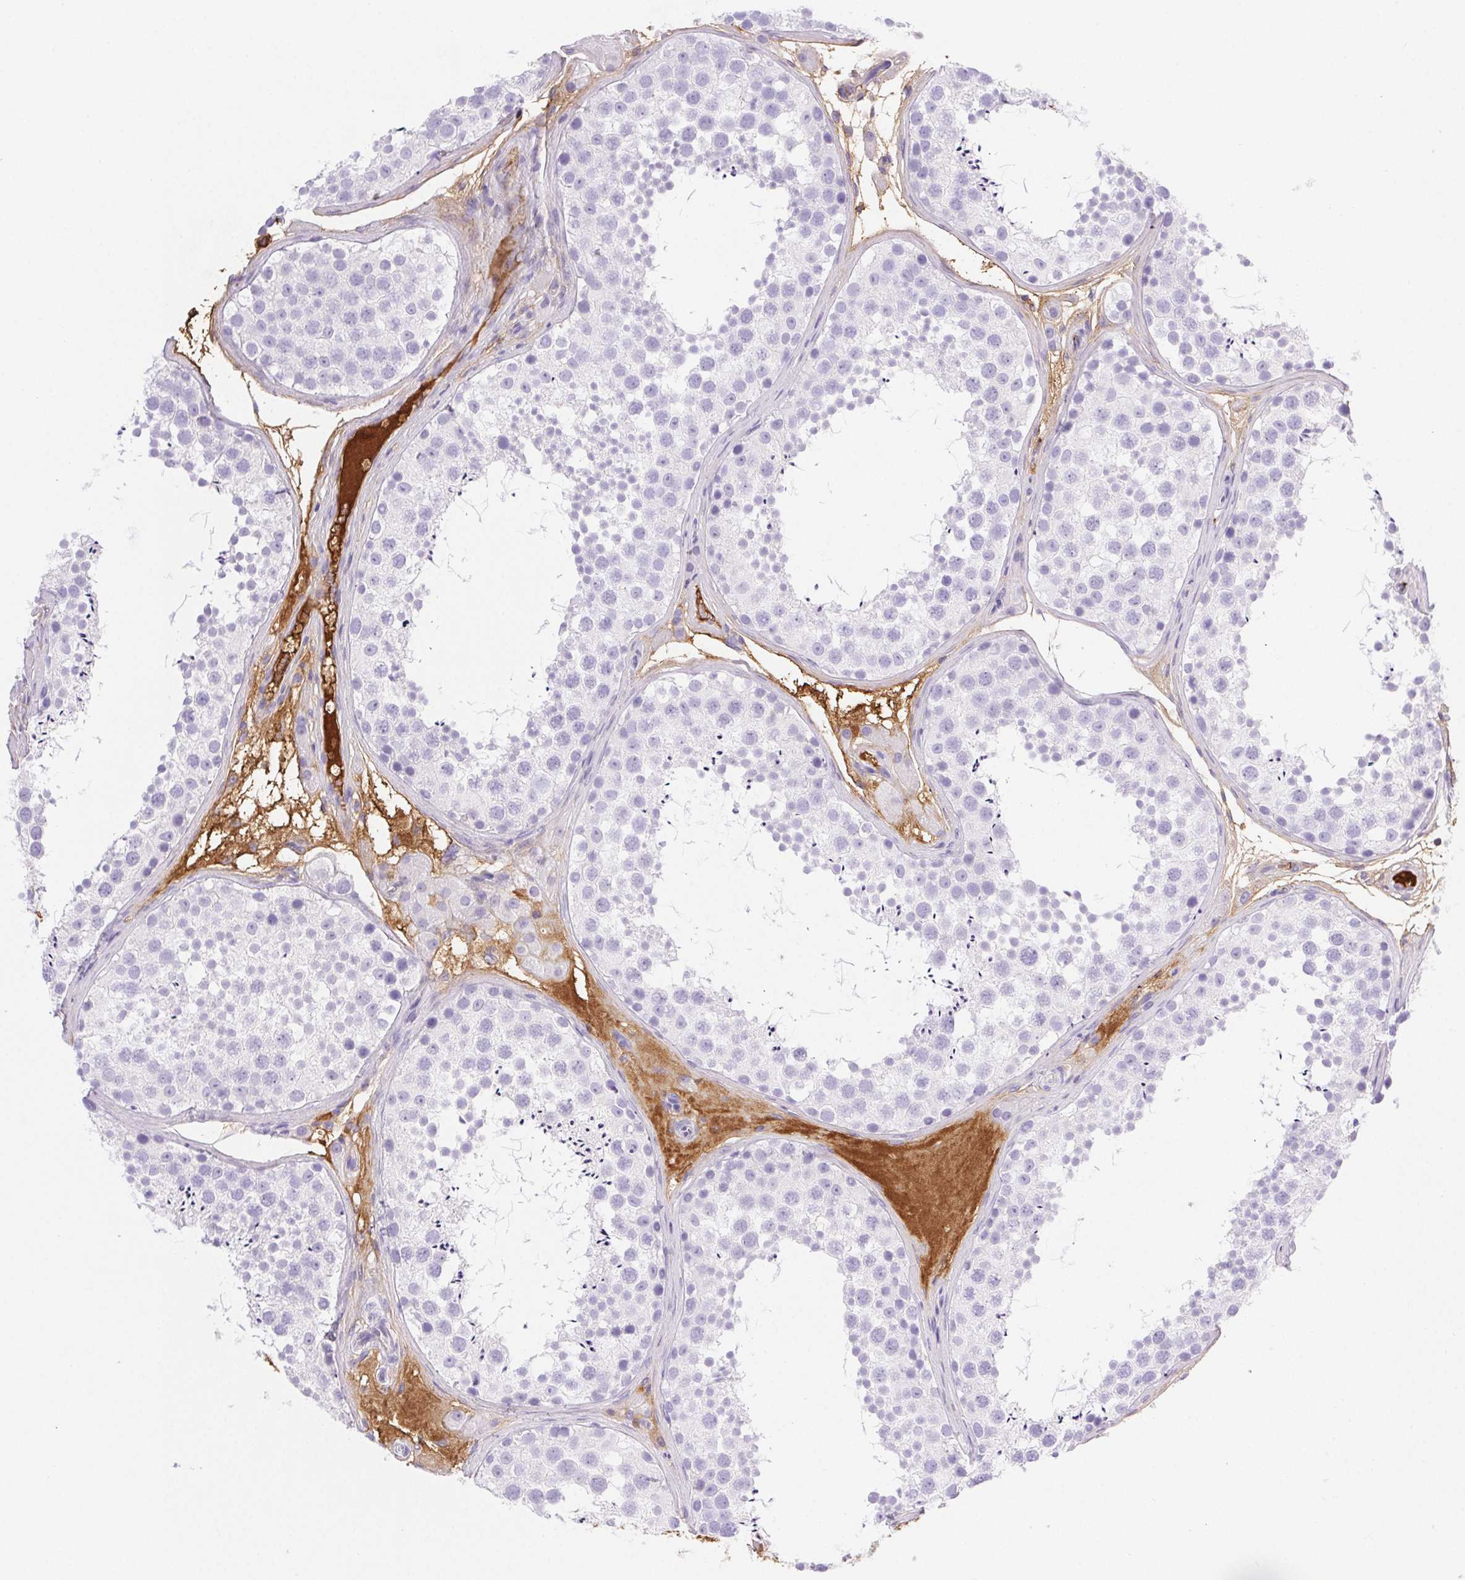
{"staining": {"intensity": "negative", "quantity": "none", "location": "none"}, "tissue": "testis", "cell_type": "Cells in seminiferous ducts", "image_type": "normal", "snomed": [{"axis": "morphology", "description": "Normal tissue, NOS"}, {"axis": "topography", "description": "Testis"}], "caption": "Immunohistochemical staining of unremarkable human testis reveals no significant expression in cells in seminiferous ducts.", "gene": "FGA", "patient": {"sex": "male", "age": 41}}